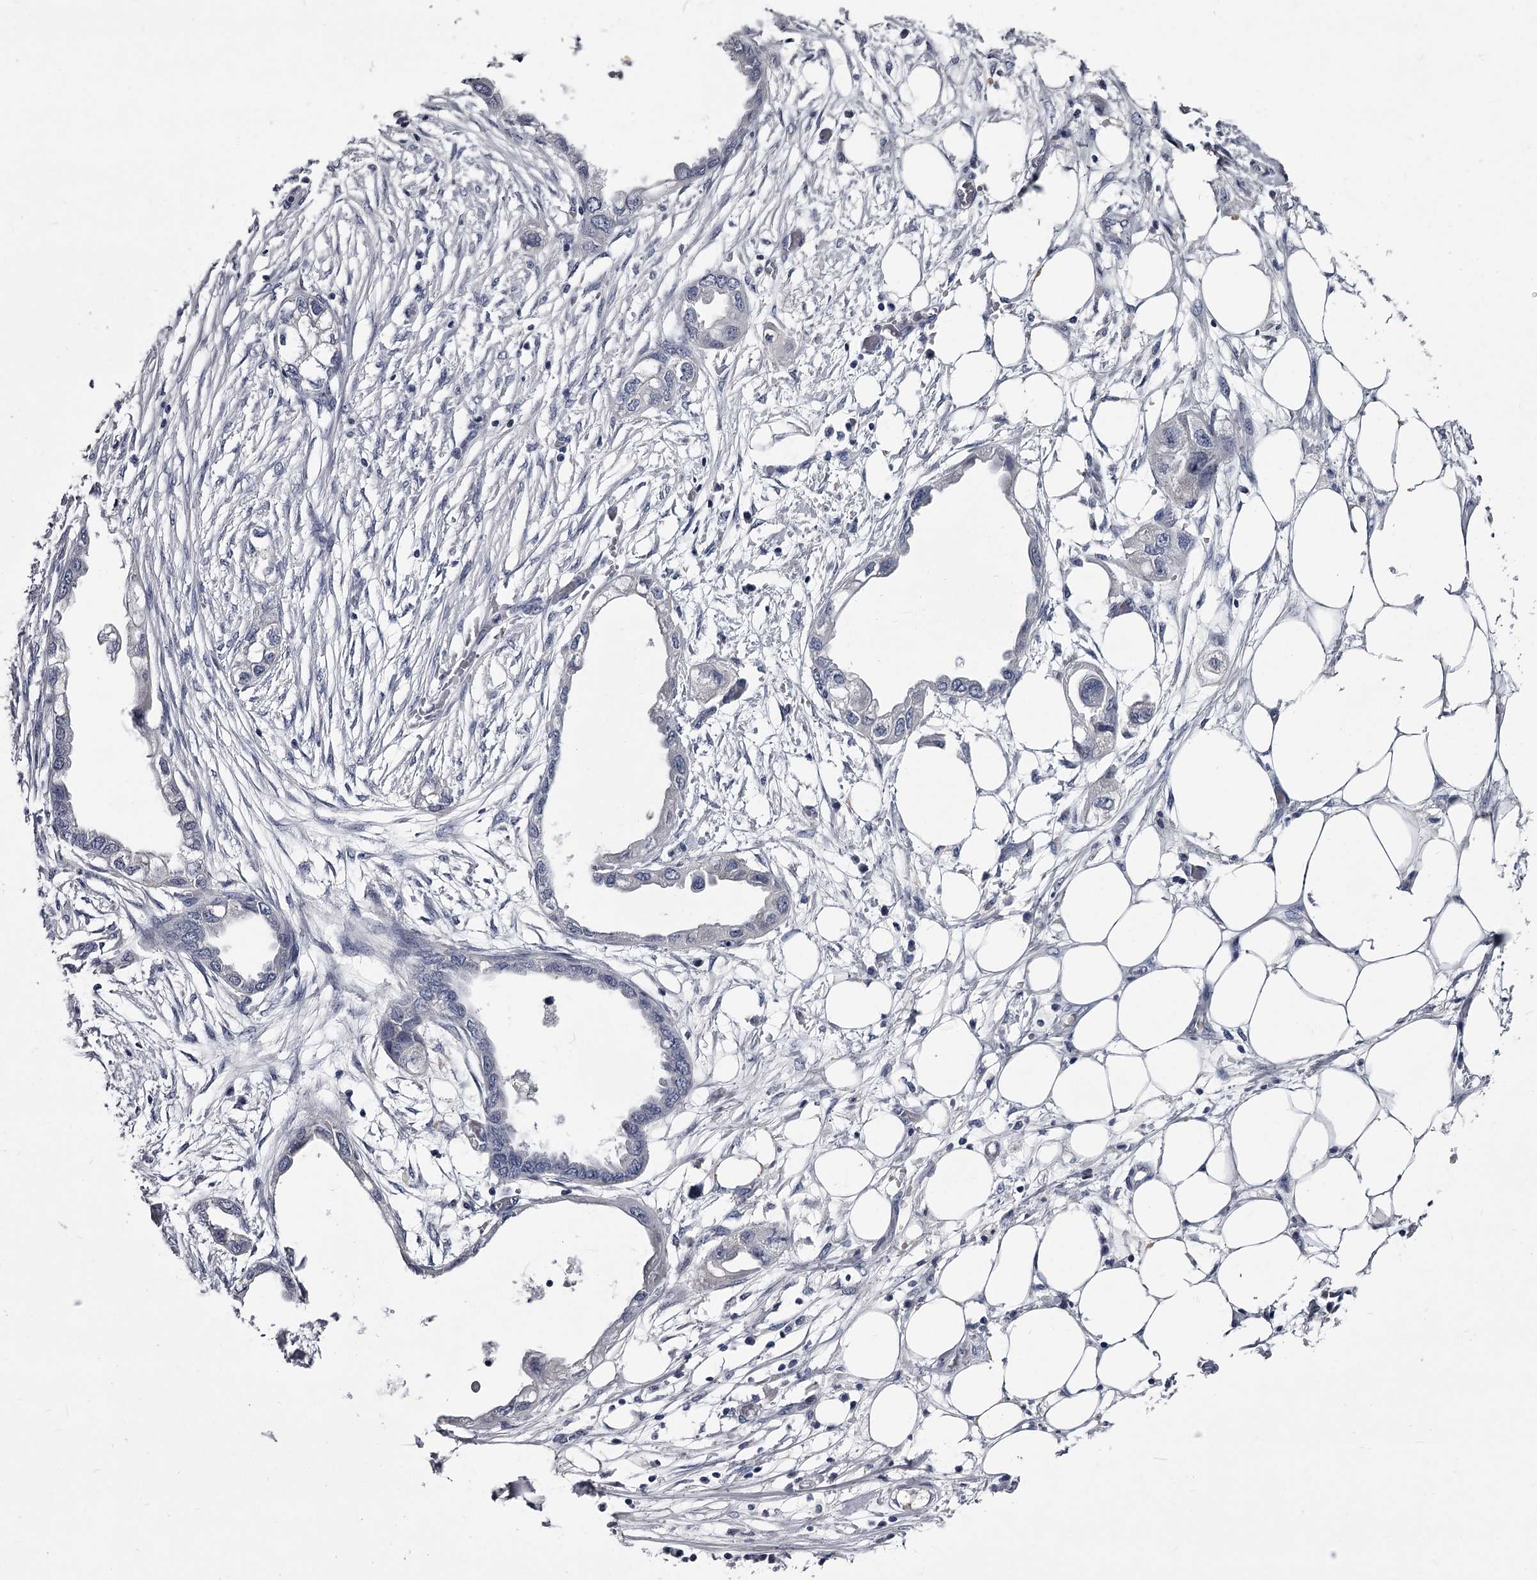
{"staining": {"intensity": "negative", "quantity": "none", "location": "none"}, "tissue": "endometrial cancer", "cell_type": "Tumor cells", "image_type": "cancer", "snomed": [{"axis": "morphology", "description": "Adenocarcinoma, NOS"}, {"axis": "morphology", "description": "Adenocarcinoma, metastatic, NOS"}, {"axis": "topography", "description": "Adipose tissue"}, {"axis": "topography", "description": "Endometrium"}], "caption": "Adenocarcinoma (endometrial) was stained to show a protein in brown. There is no significant staining in tumor cells.", "gene": "DAO", "patient": {"sex": "female", "age": 67}}